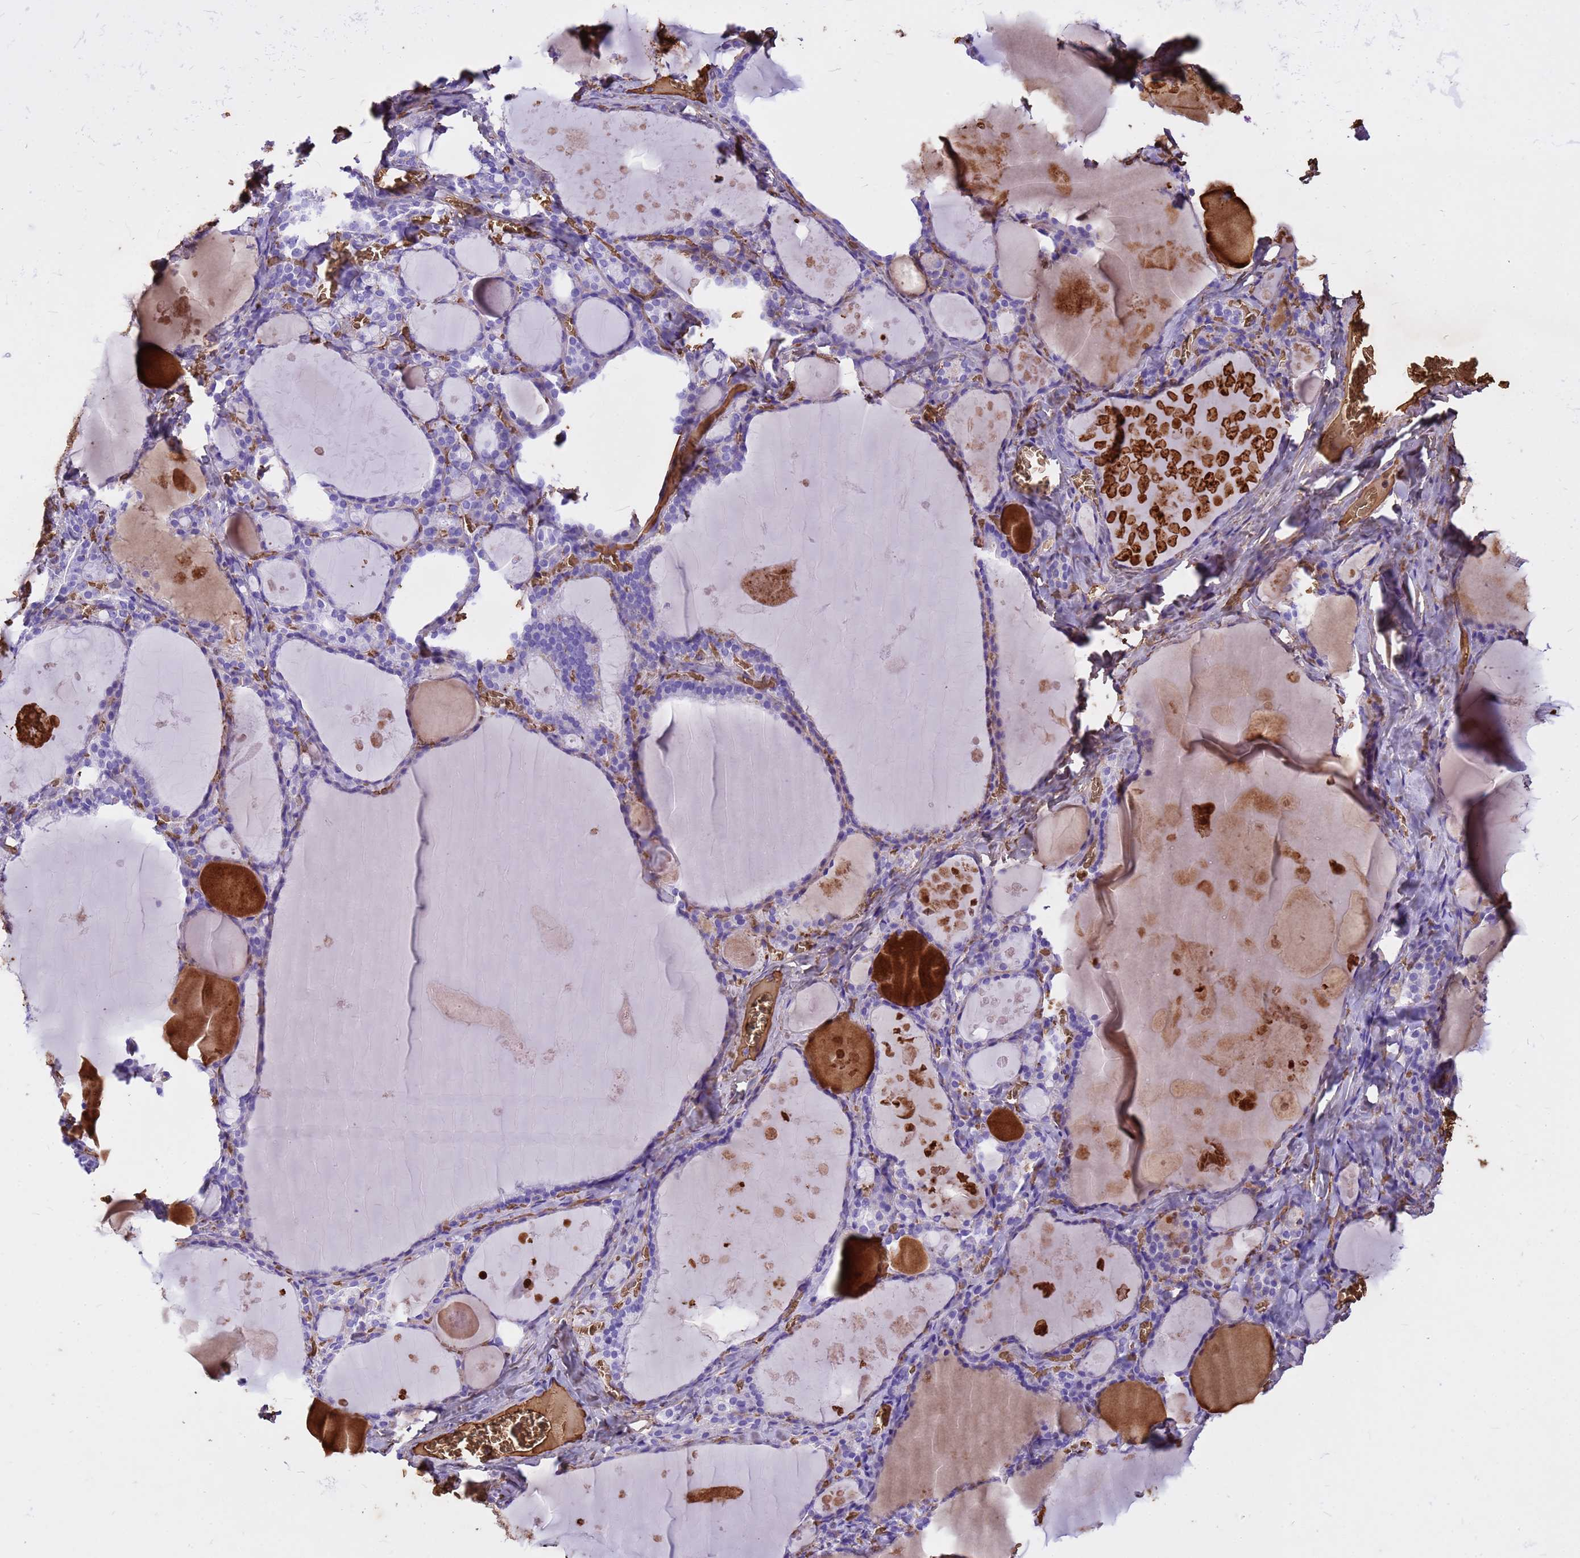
{"staining": {"intensity": "negative", "quantity": "none", "location": "none"}, "tissue": "thyroid gland", "cell_type": "Glandular cells", "image_type": "normal", "snomed": [{"axis": "morphology", "description": "Normal tissue, NOS"}, {"axis": "topography", "description": "Thyroid gland"}], "caption": "Immunohistochemistry of unremarkable thyroid gland reveals no staining in glandular cells.", "gene": "HBA1", "patient": {"sex": "male", "age": 56}}